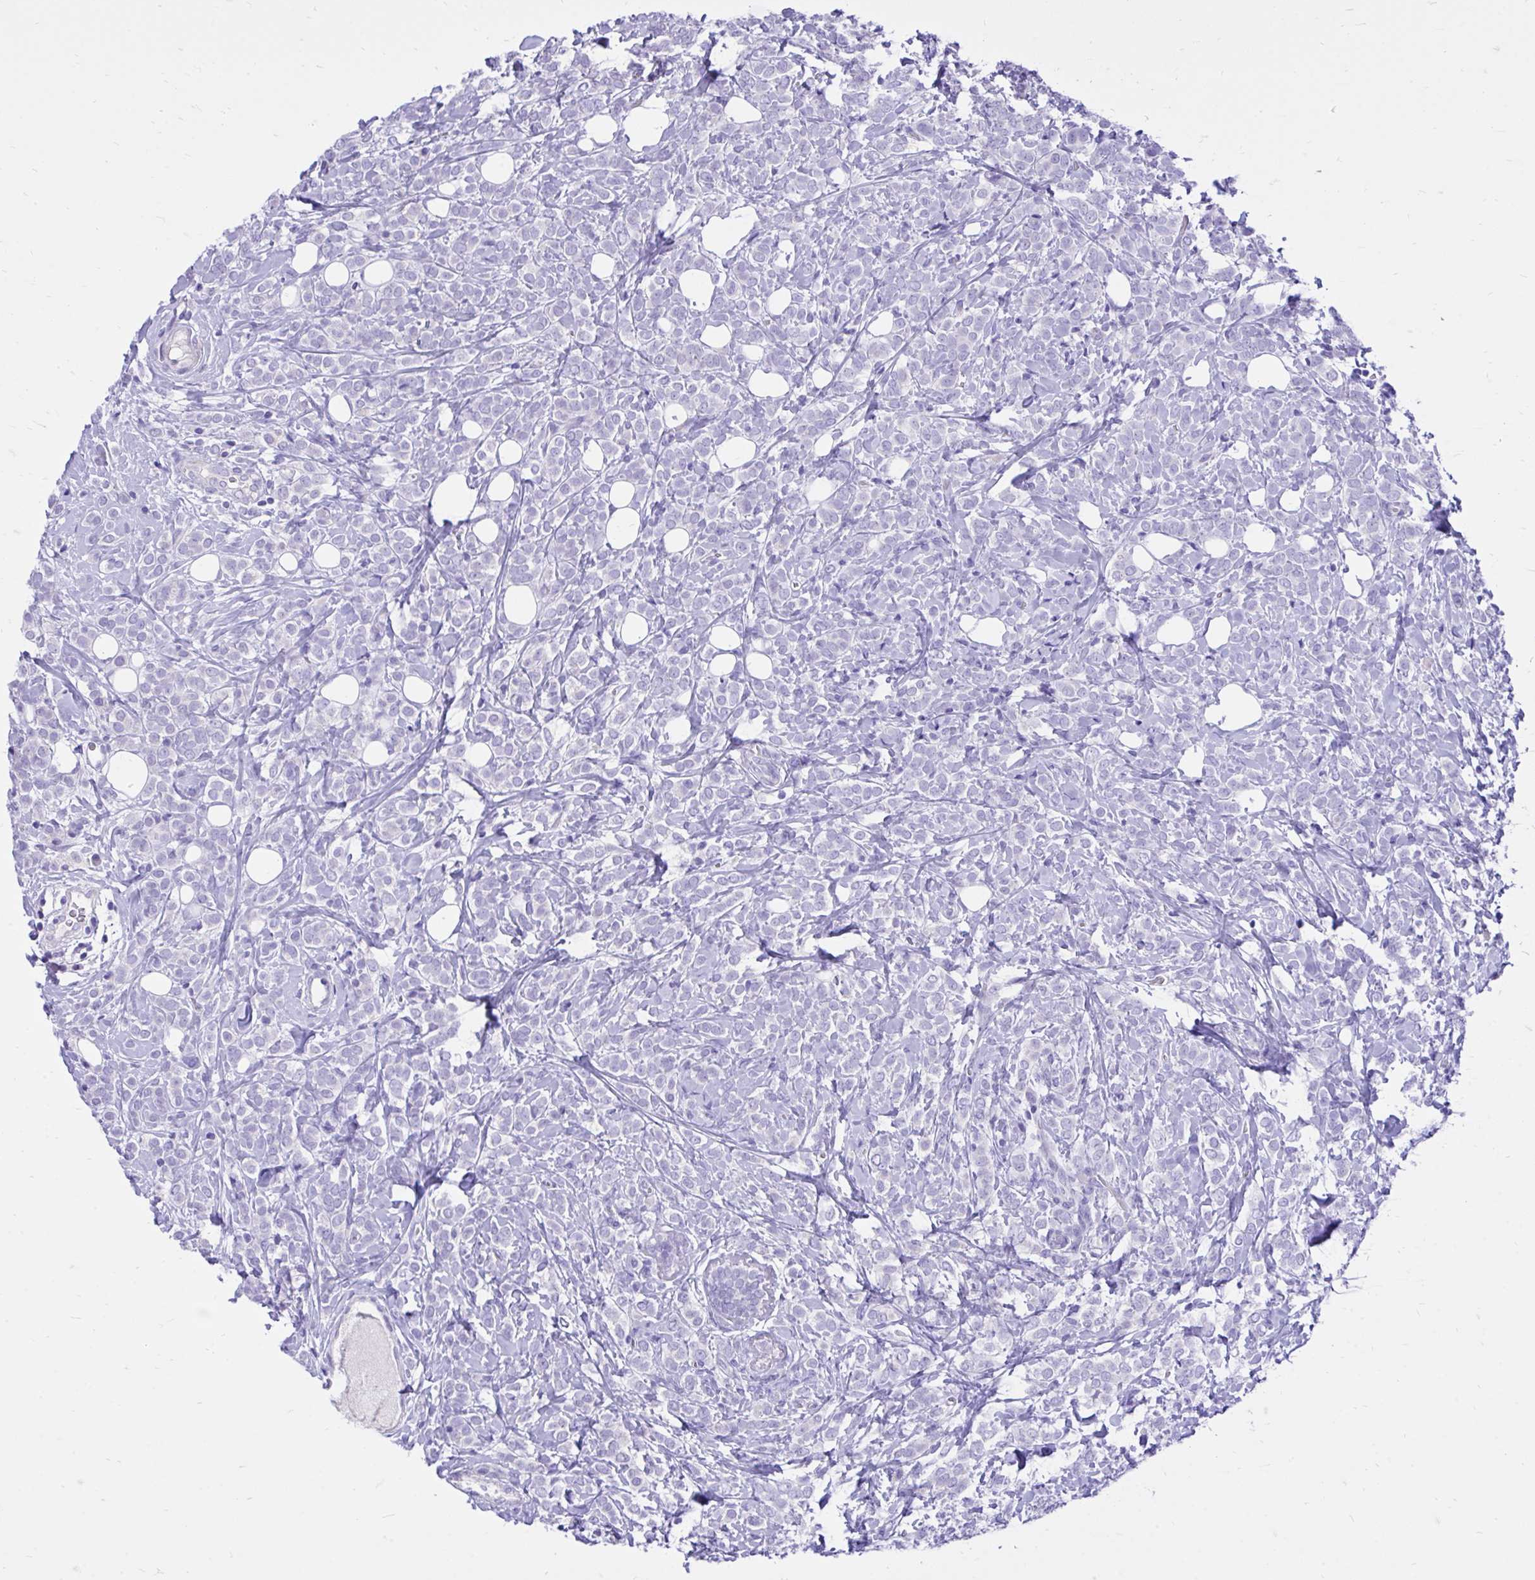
{"staining": {"intensity": "negative", "quantity": "none", "location": "none"}, "tissue": "breast cancer", "cell_type": "Tumor cells", "image_type": "cancer", "snomed": [{"axis": "morphology", "description": "Lobular carcinoma"}, {"axis": "topography", "description": "Breast"}], "caption": "Immunohistochemical staining of human breast lobular carcinoma shows no significant positivity in tumor cells. The staining is performed using DAB brown chromogen with nuclei counter-stained in using hematoxylin.", "gene": "MON1A", "patient": {"sex": "female", "age": 49}}